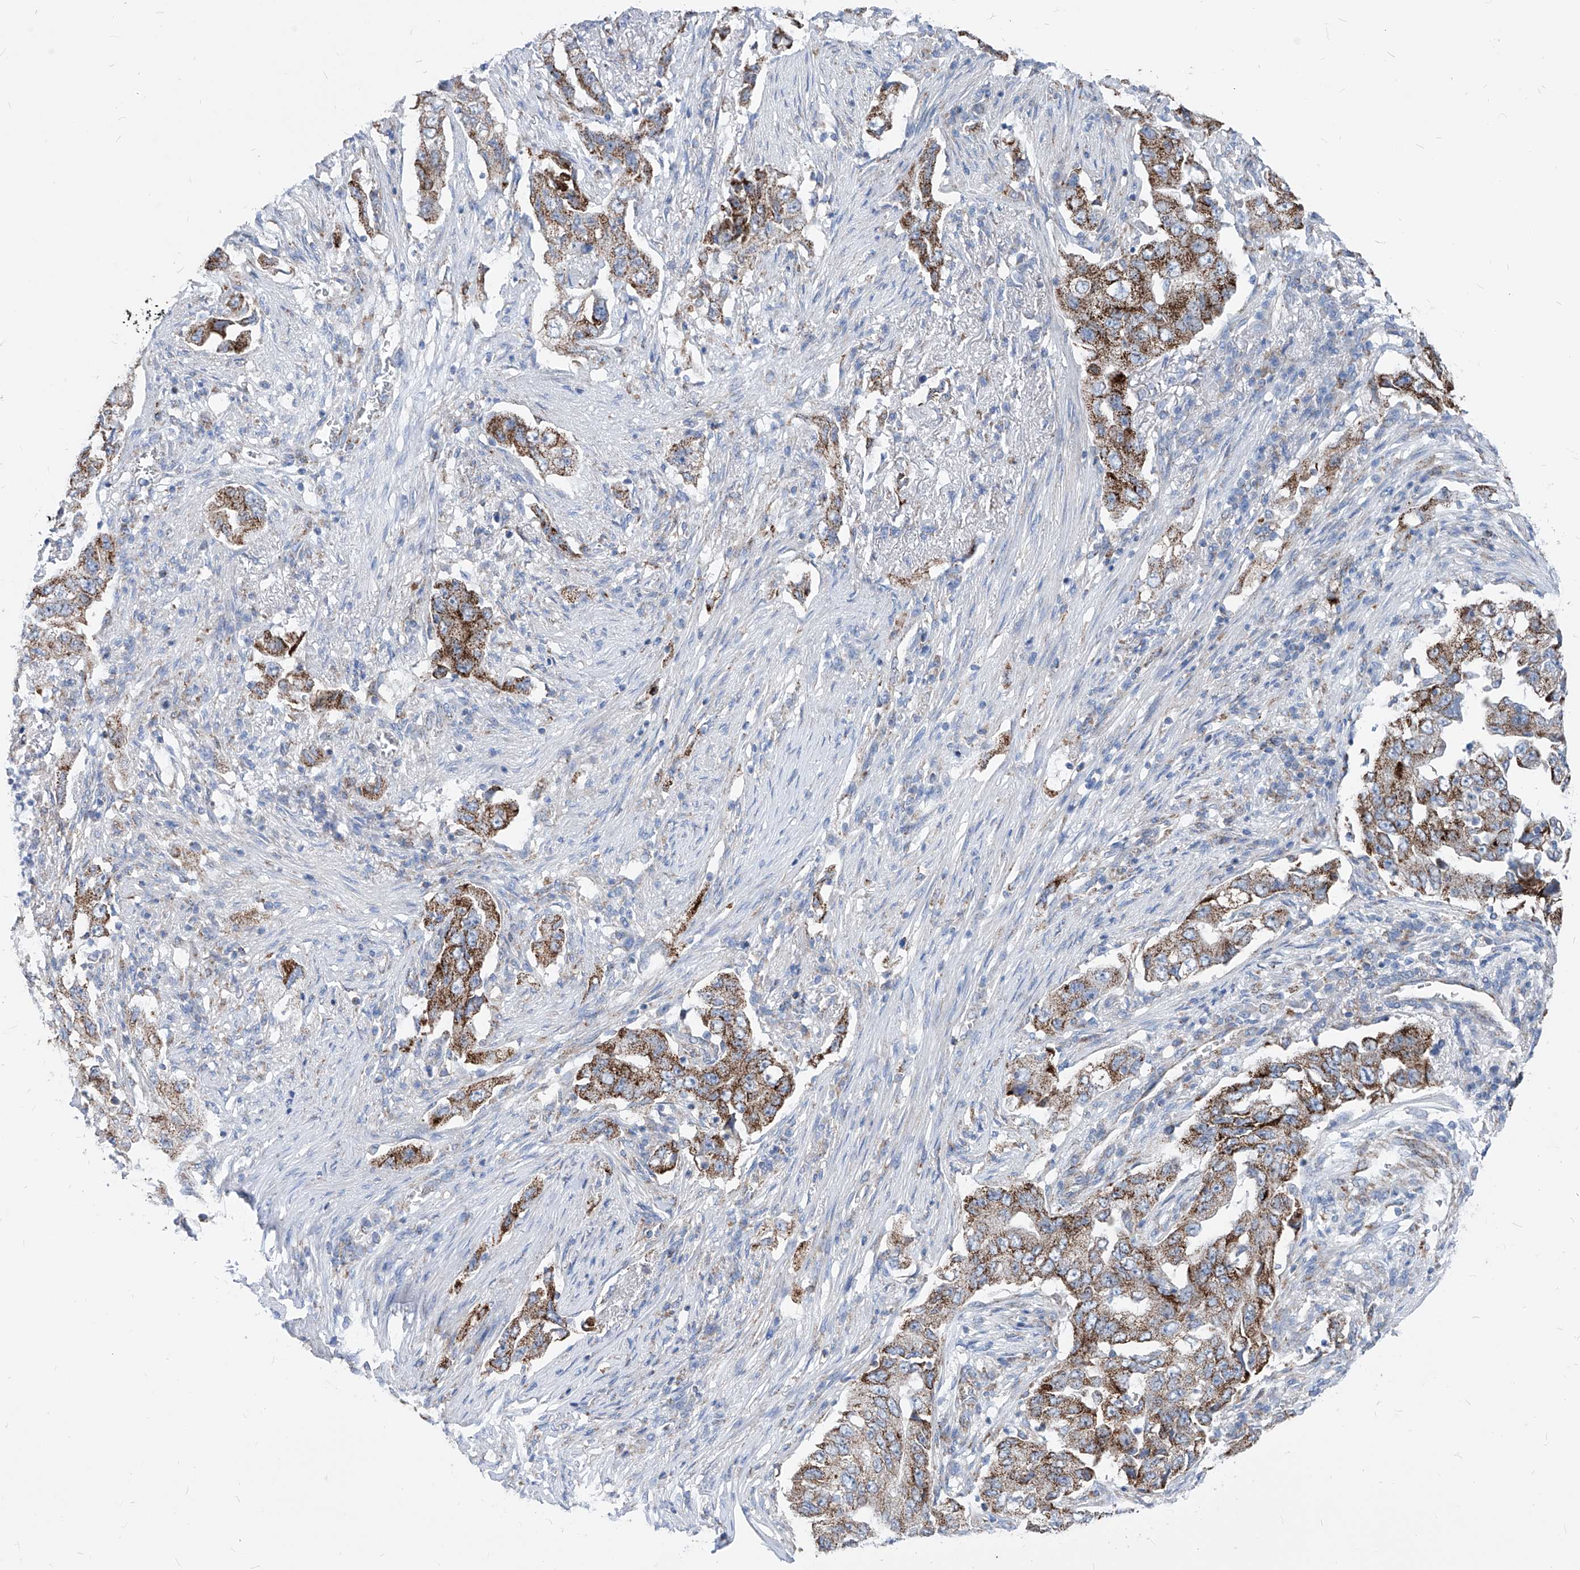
{"staining": {"intensity": "moderate", "quantity": ">75%", "location": "cytoplasmic/membranous"}, "tissue": "lung cancer", "cell_type": "Tumor cells", "image_type": "cancer", "snomed": [{"axis": "morphology", "description": "Adenocarcinoma, NOS"}, {"axis": "topography", "description": "Lung"}], "caption": "The immunohistochemical stain highlights moderate cytoplasmic/membranous positivity in tumor cells of lung cancer (adenocarcinoma) tissue.", "gene": "AGPS", "patient": {"sex": "female", "age": 51}}